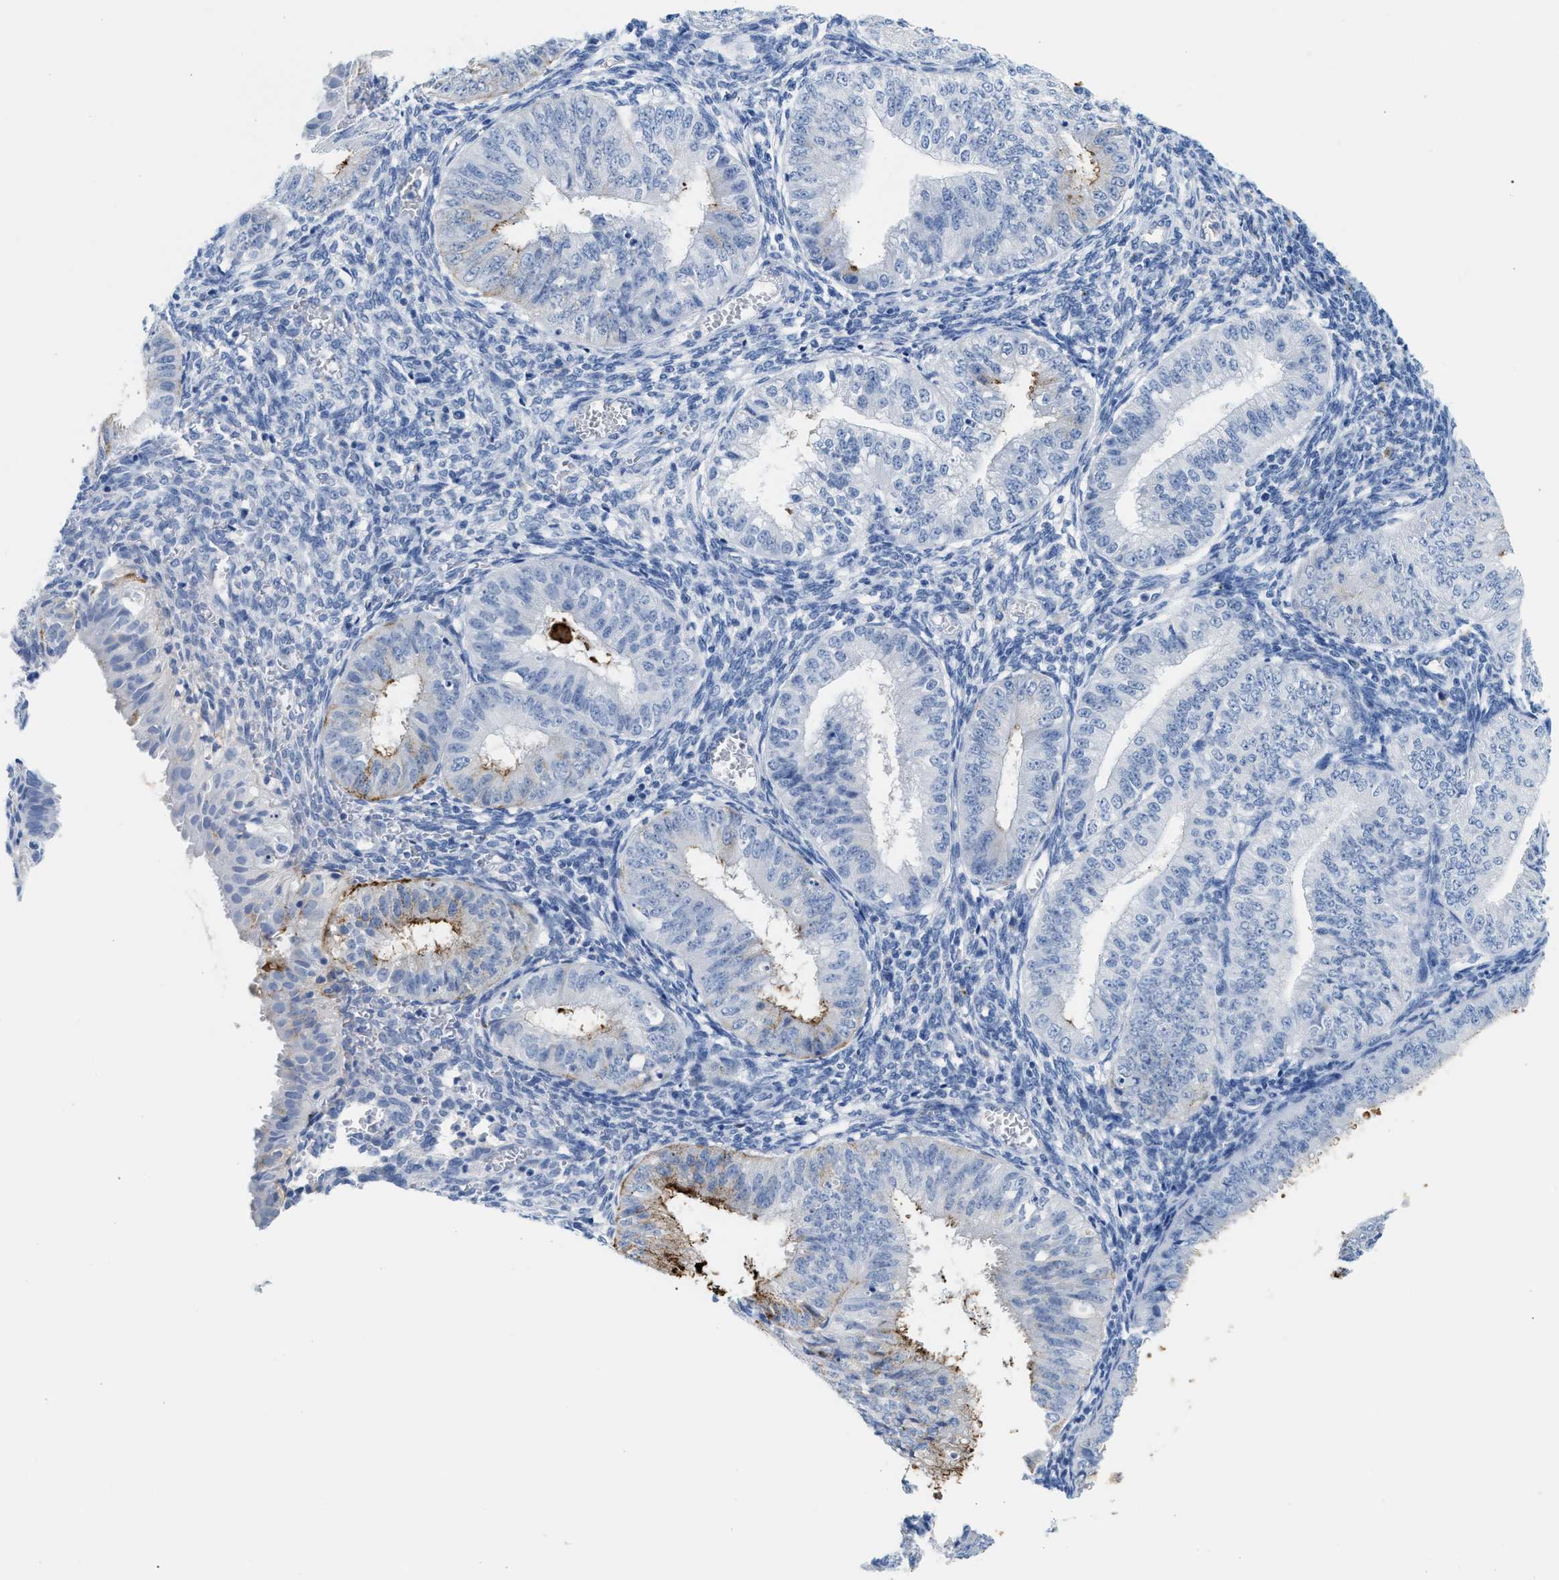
{"staining": {"intensity": "moderate", "quantity": "<25%", "location": "cytoplasmic/membranous"}, "tissue": "endometrial cancer", "cell_type": "Tumor cells", "image_type": "cancer", "snomed": [{"axis": "morphology", "description": "Normal tissue, NOS"}, {"axis": "morphology", "description": "Adenocarcinoma, NOS"}, {"axis": "topography", "description": "Endometrium"}], "caption": "Endometrial cancer (adenocarcinoma) stained with a protein marker demonstrates moderate staining in tumor cells.", "gene": "TNR", "patient": {"sex": "female", "age": 53}}